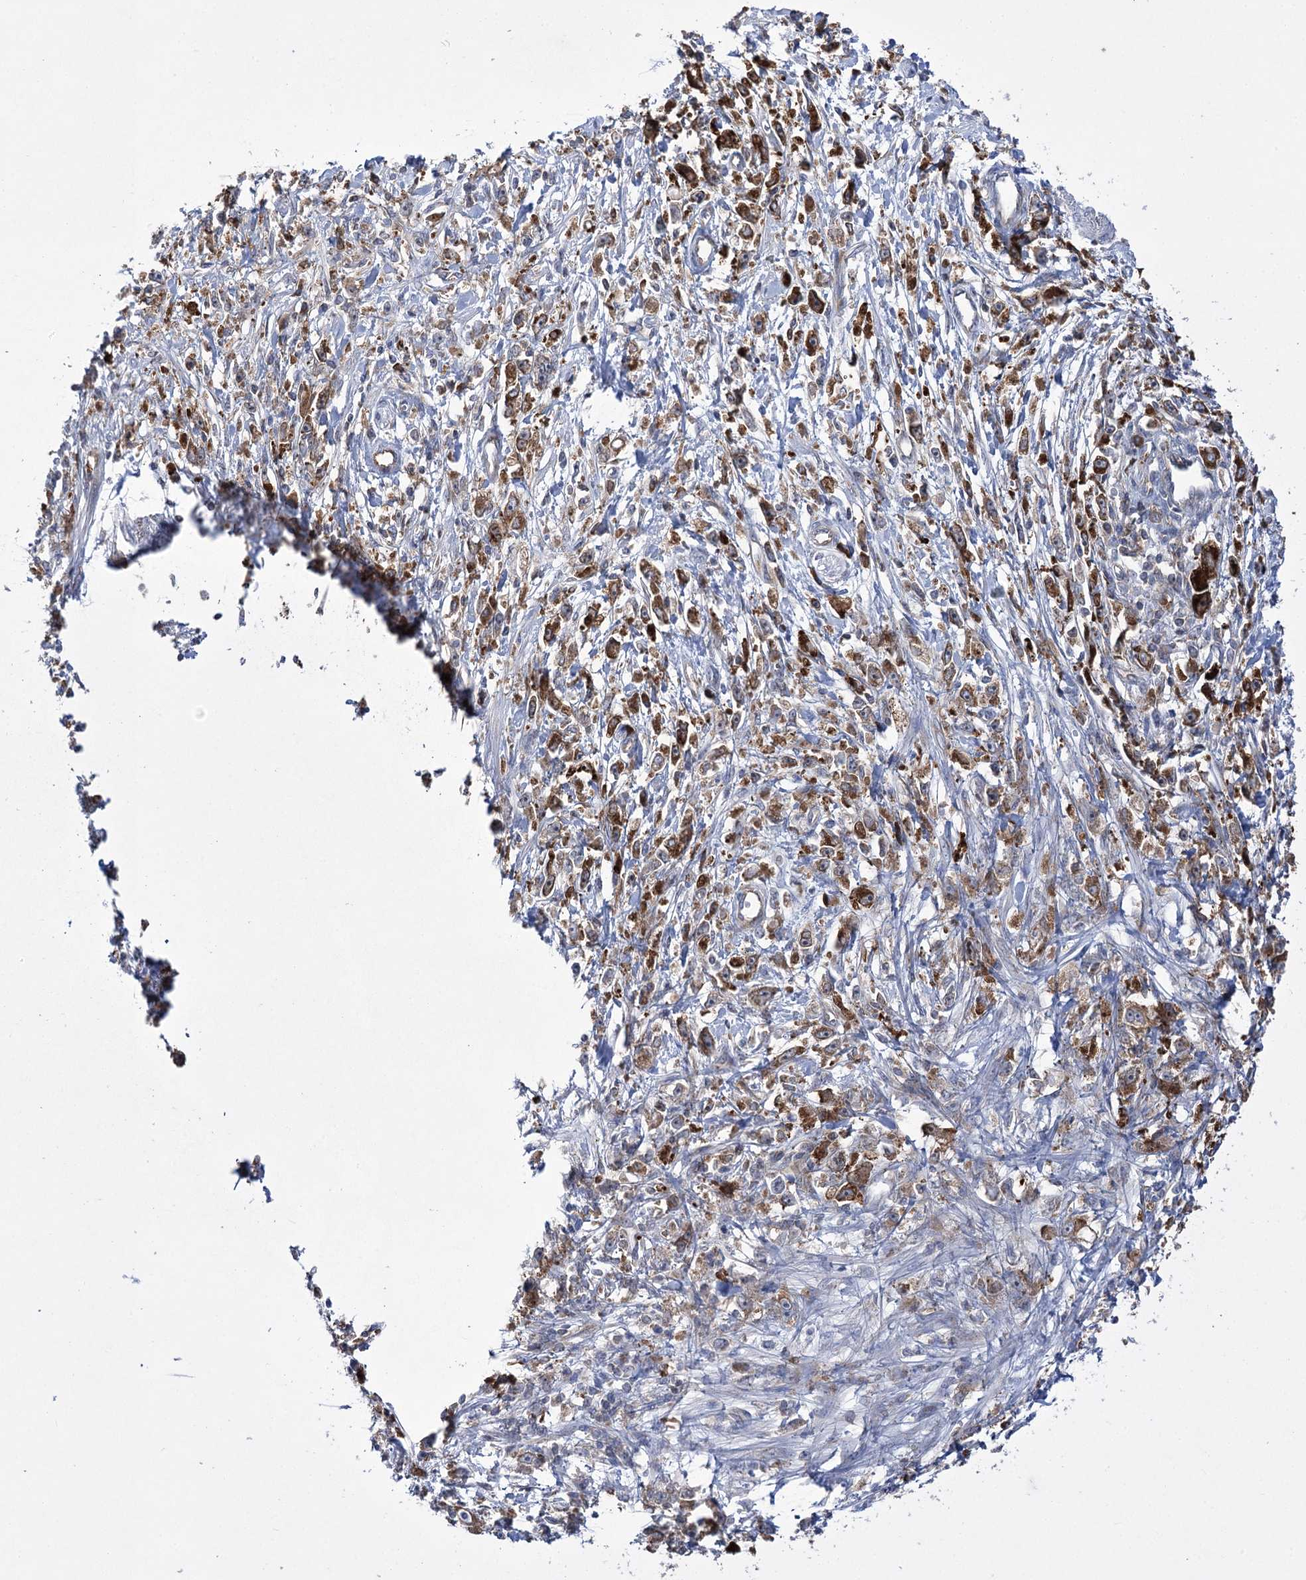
{"staining": {"intensity": "strong", "quantity": ">75%", "location": "cytoplasmic/membranous"}, "tissue": "stomach cancer", "cell_type": "Tumor cells", "image_type": "cancer", "snomed": [{"axis": "morphology", "description": "Adenocarcinoma, NOS"}, {"axis": "topography", "description": "Stomach"}], "caption": "DAB immunohistochemical staining of human adenocarcinoma (stomach) shows strong cytoplasmic/membranous protein staining in approximately >75% of tumor cells. (Stains: DAB (3,3'-diaminobenzidine) in brown, nuclei in blue, Microscopy: brightfield microscopy at high magnification).", "gene": "ZNF622", "patient": {"sex": "female", "age": 59}}